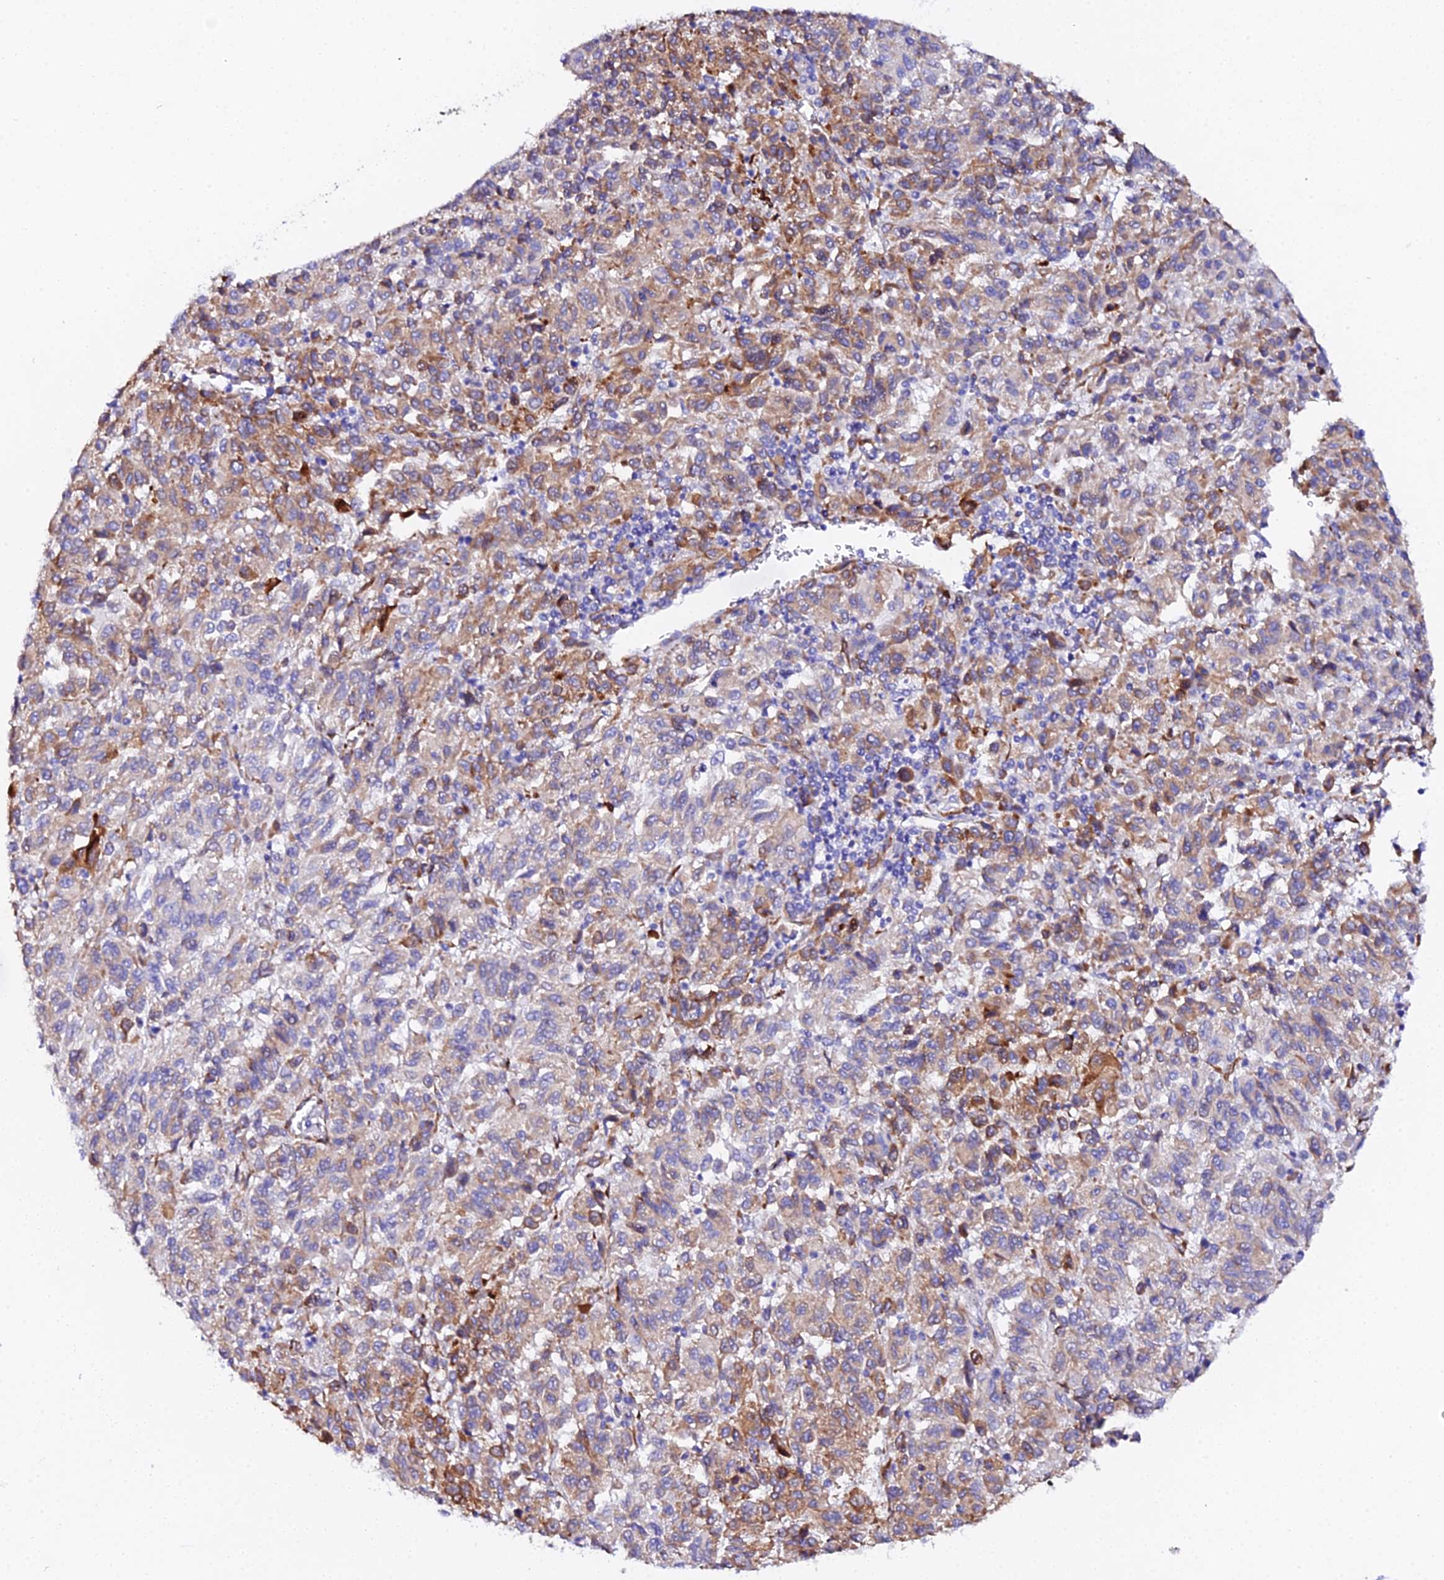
{"staining": {"intensity": "moderate", "quantity": "25%-75%", "location": "cytoplasmic/membranous"}, "tissue": "melanoma", "cell_type": "Tumor cells", "image_type": "cancer", "snomed": [{"axis": "morphology", "description": "Malignant melanoma, Metastatic site"}, {"axis": "topography", "description": "Lung"}], "caption": "Immunohistochemical staining of human melanoma reveals medium levels of moderate cytoplasmic/membranous positivity in about 25%-75% of tumor cells. (Stains: DAB (3,3'-diaminobenzidine) in brown, nuclei in blue, Microscopy: brightfield microscopy at high magnification).", "gene": "CFAP45", "patient": {"sex": "male", "age": 64}}